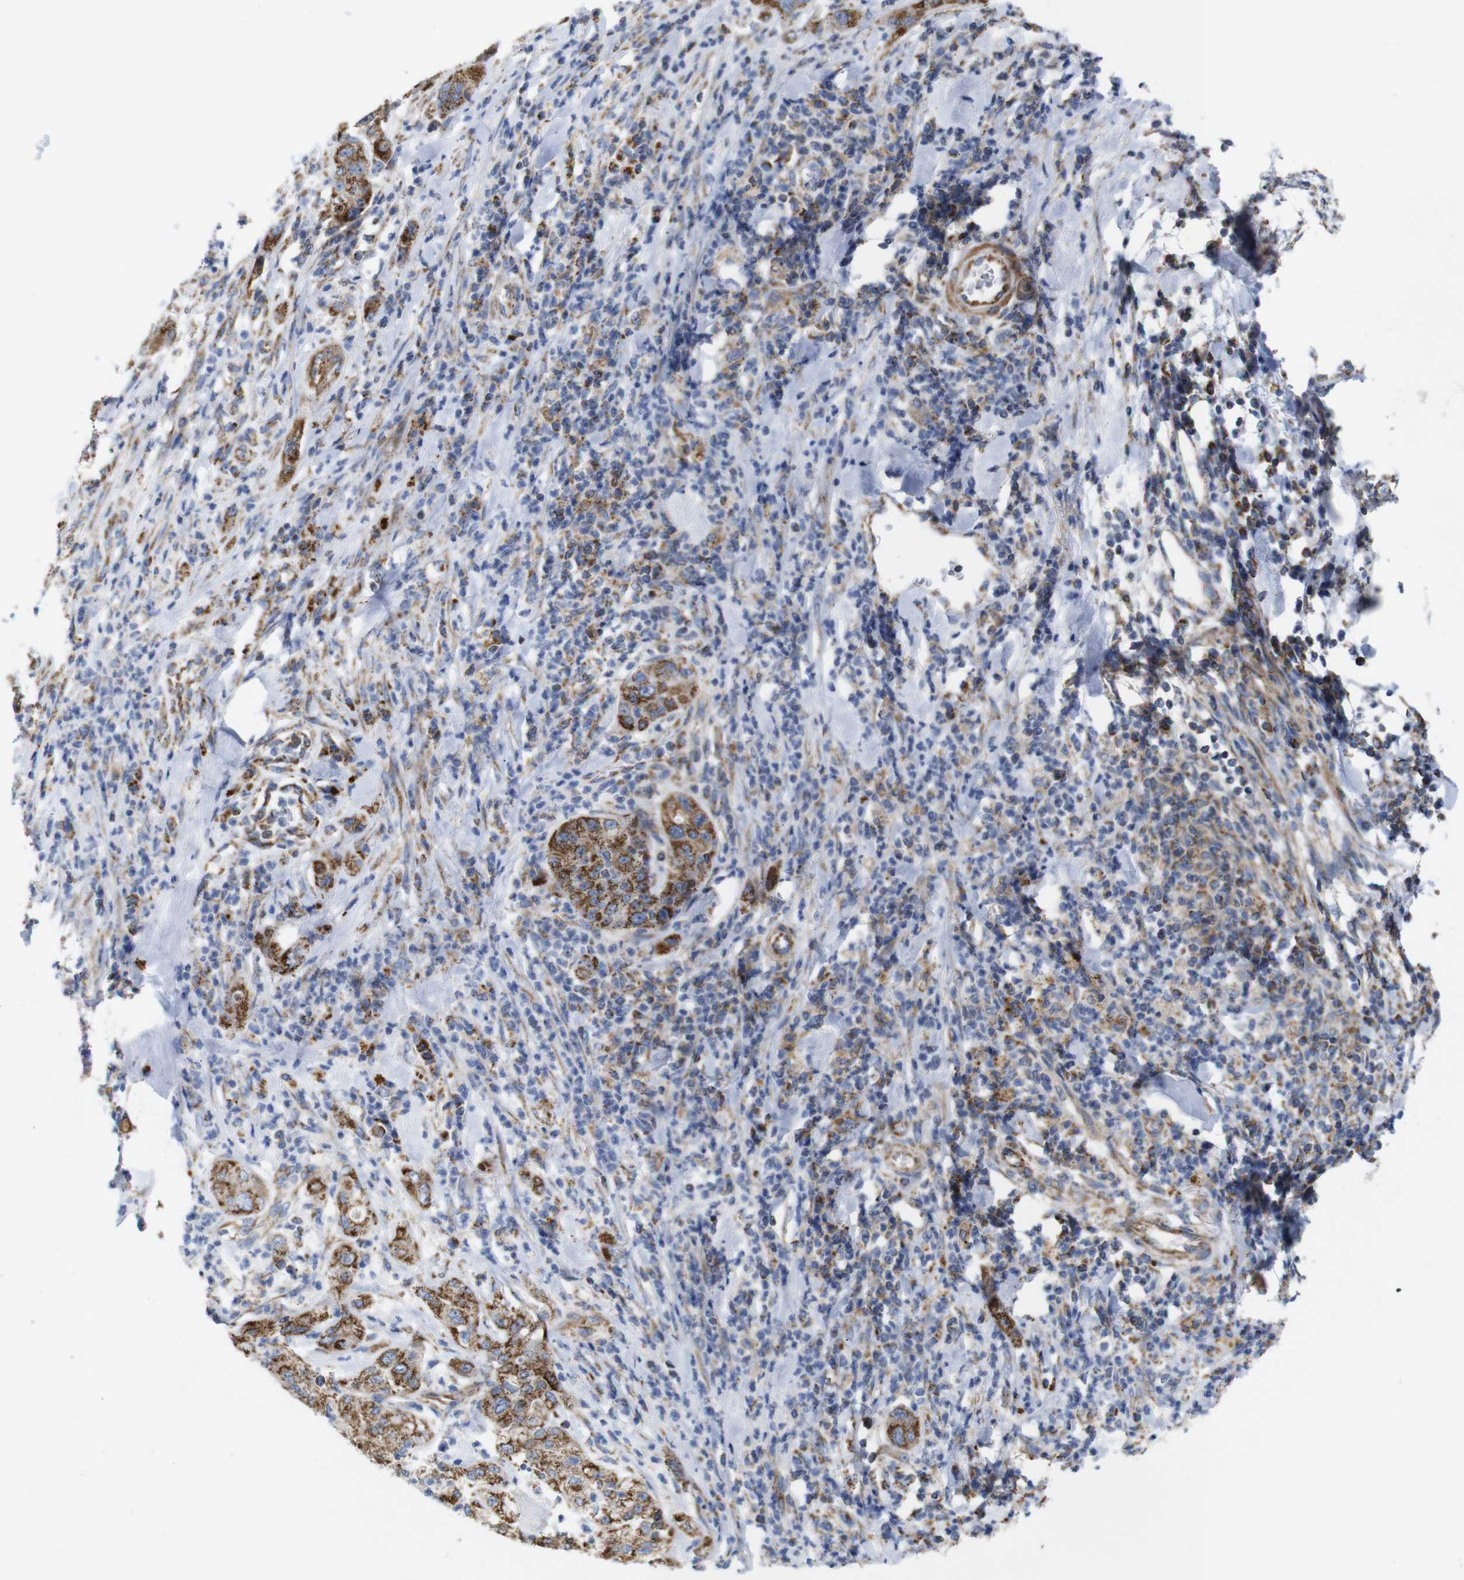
{"staining": {"intensity": "strong", "quantity": ">75%", "location": "cytoplasmic/membranous"}, "tissue": "pancreatic cancer", "cell_type": "Tumor cells", "image_type": "cancer", "snomed": [{"axis": "morphology", "description": "Adenocarcinoma, NOS"}, {"axis": "topography", "description": "Pancreas"}], "caption": "DAB (3,3'-diaminobenzidine) immunohistochemical staining of human pancreatic cancer (adenocarcinoma) reveals strong cytoplasmic/membranous protein staining in approximately >75% of tumor cells.", "gene": "FAM171B", "patient": {"sex": "female", "age": 78}}